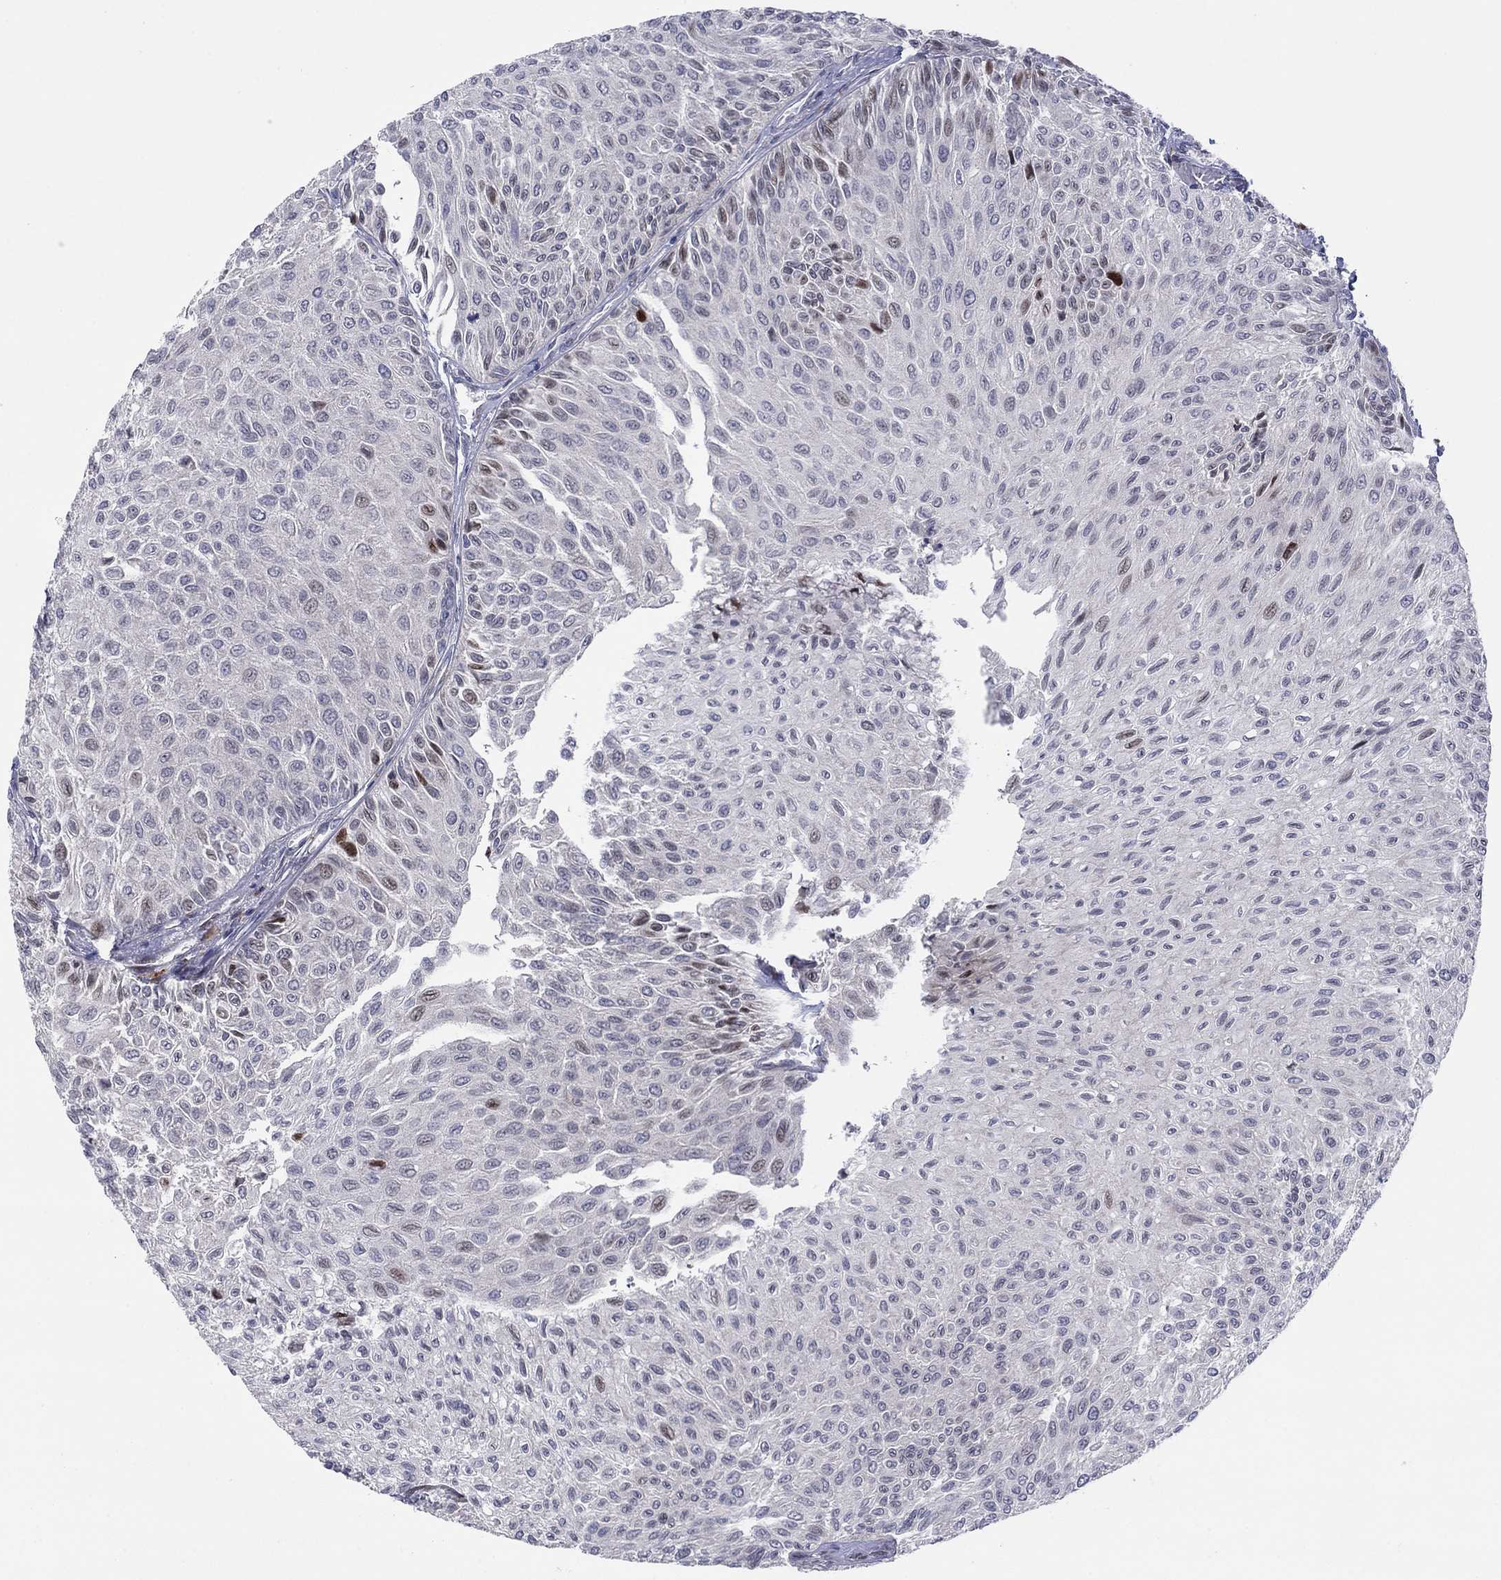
{"staining": {"intensity": "negative", "quantity": "none", "location": "none"}, "tissue": "urothelial cancer", "cell_type": "Tumor cells", "image_type": "cancer", "snomed": [{"axis": "morphology", "description": "Urothelial carcinoma, Low grade"}, {"axis": "topography", "description": "Urinary bladder"}], "caption": "Urothelial cancer stained for a protein using IHC shows no expression tumor cells.", "gene": "TTC21B", "patient": {"sex": "male", "age": 78}}